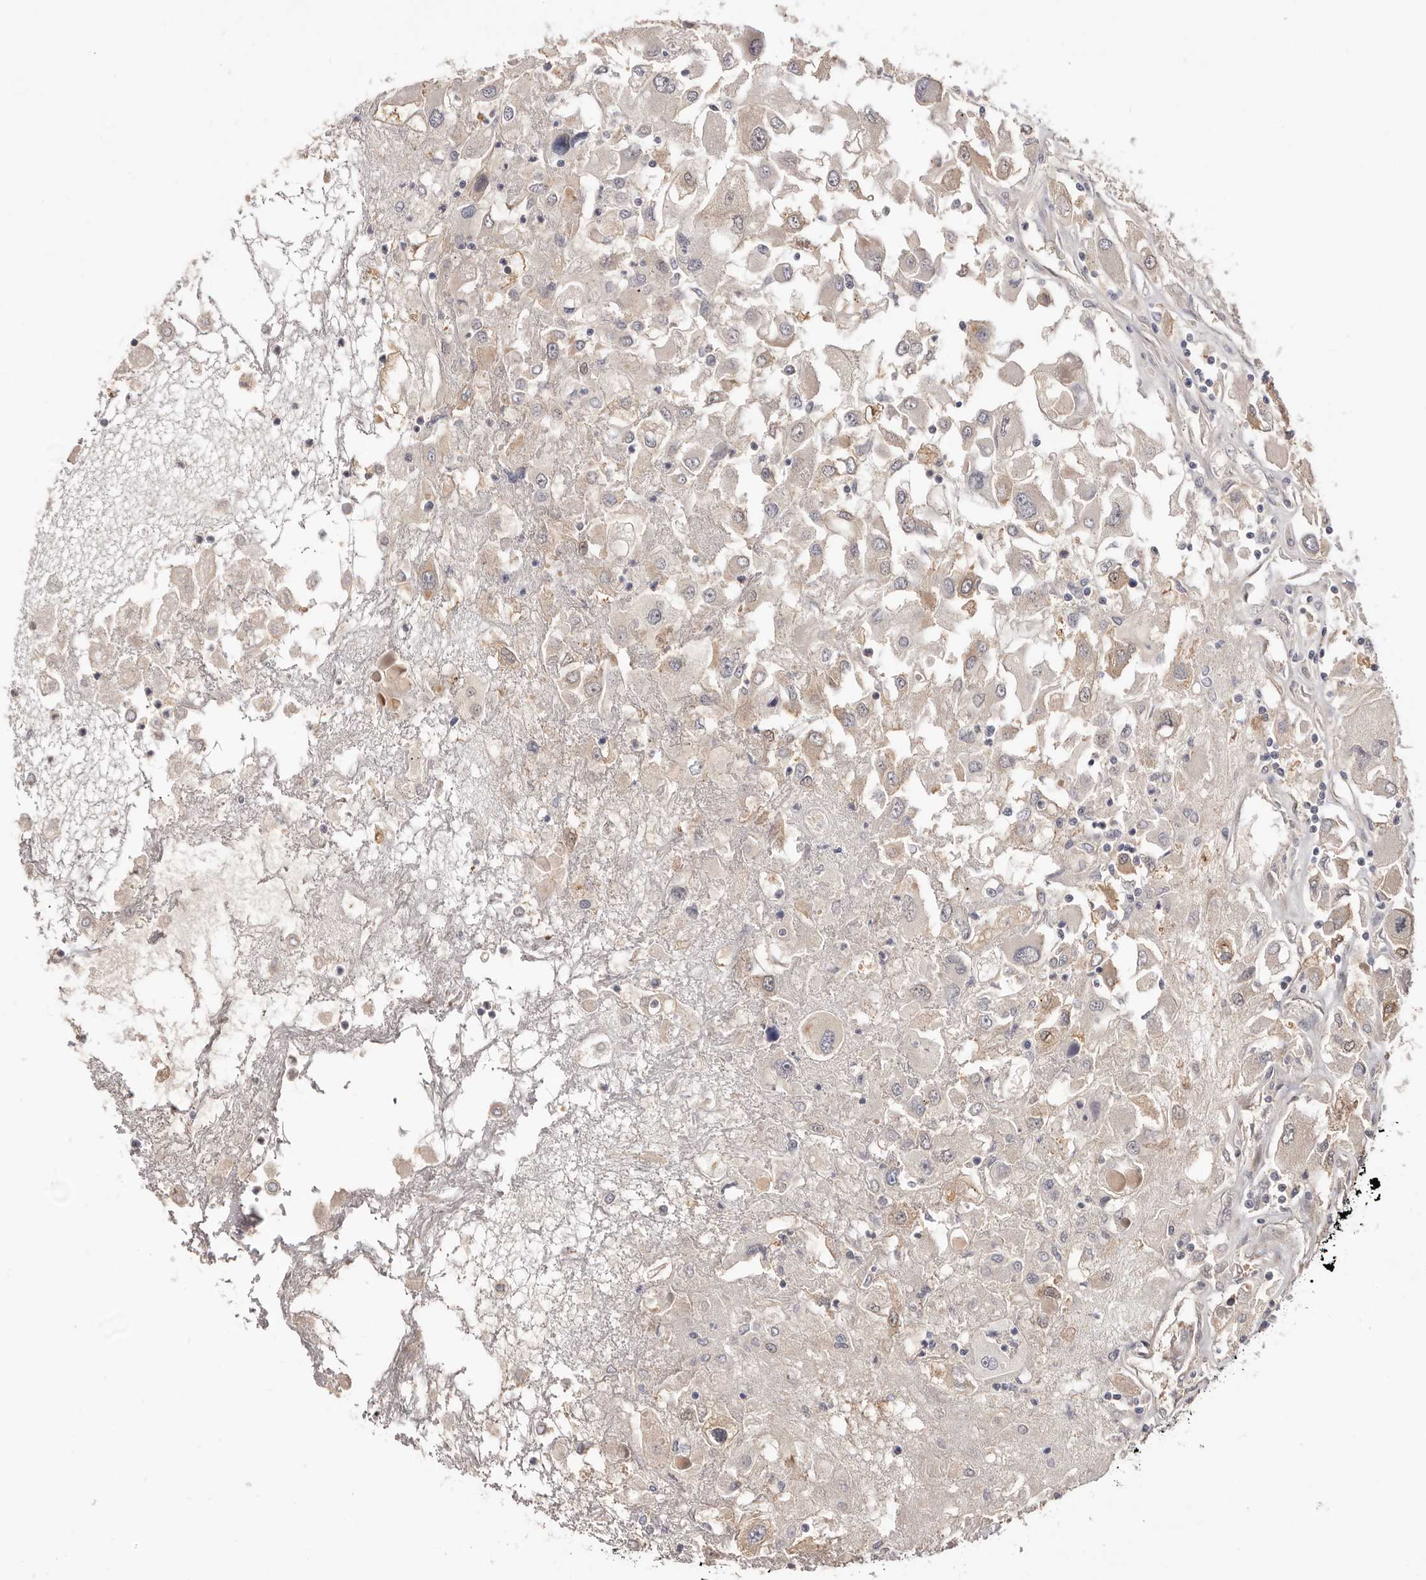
{"staining": {"intensity": "weak", "quantity": "<25%", "location": "cytoplasmic/membranous"}, "tissue": "renal cancer", "cell_type": "Tumor cells", "image_type": "cancer", "snomed": [{"axis": "morphology", "description": "Adenocarcinoma, NOS"}, {"axis": "topography", "description": "Kidney"}], "caption": "DAB (3,3'-diaminobenzidine) immunohistochemical staining of human renal cancer exhibits no significant staining in tumor cells.", "gene": "DOP1A", "patient": {"sex": "female", "age": 52}}